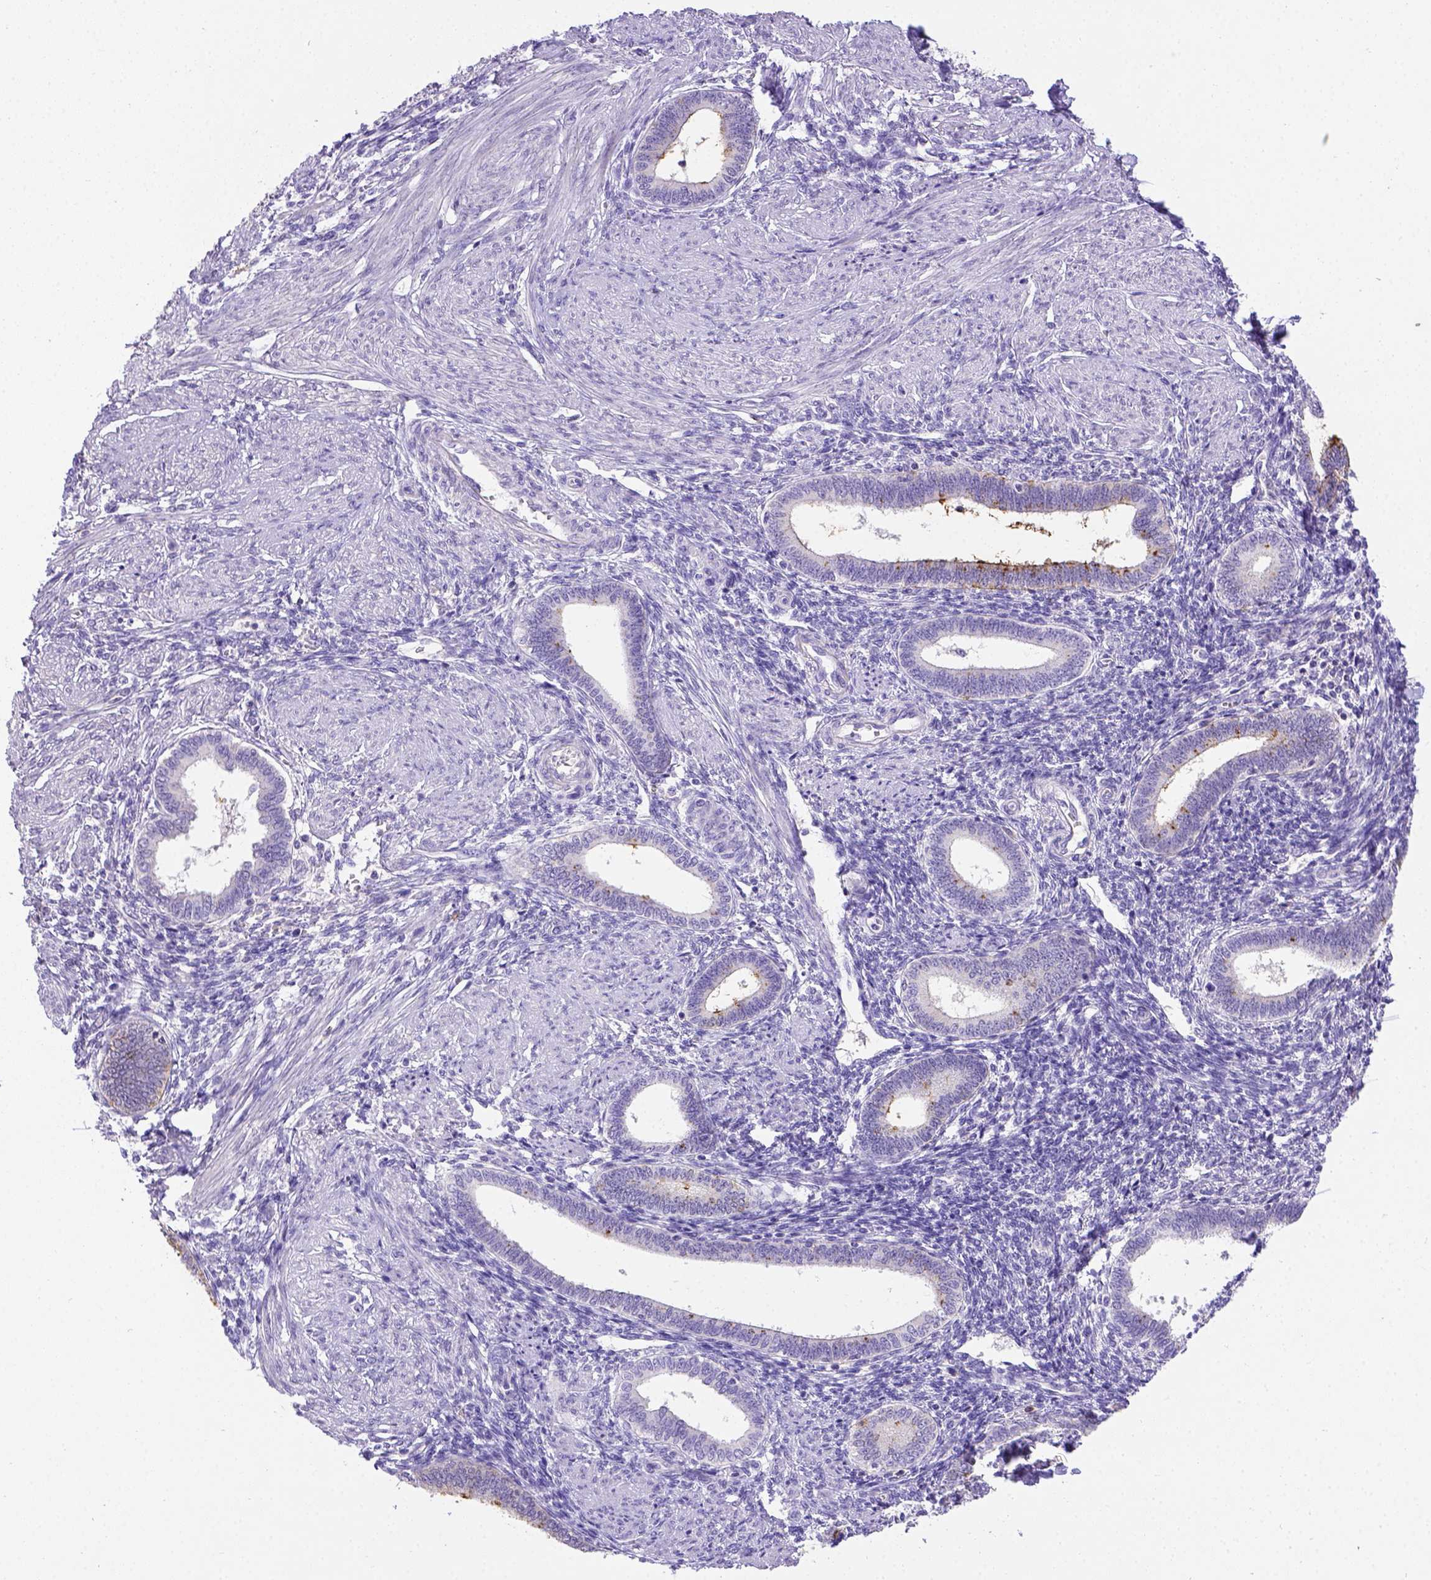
{"staining": {"intensity": "negative", "quantity": "none", "location": "none"}, "tissue": "endometrium", "cell_type": "Cells in endometrial stroma", "image_type": "normal", "snomed": [{"axis": "morphology", "description": "Normal tissue, NOS"}, {"axis": "topography", "description": "Endometrium"}], "caption": "Immunohistochemistry (IHC) micrograph of normal human endometrium stained for a protein (brown), which demonstrates no expression in cells in endometrial stroma. Nuclei are stained in blue.", "gene": "B3GAT1", "patient": {"sex": "female", "age": 42}}